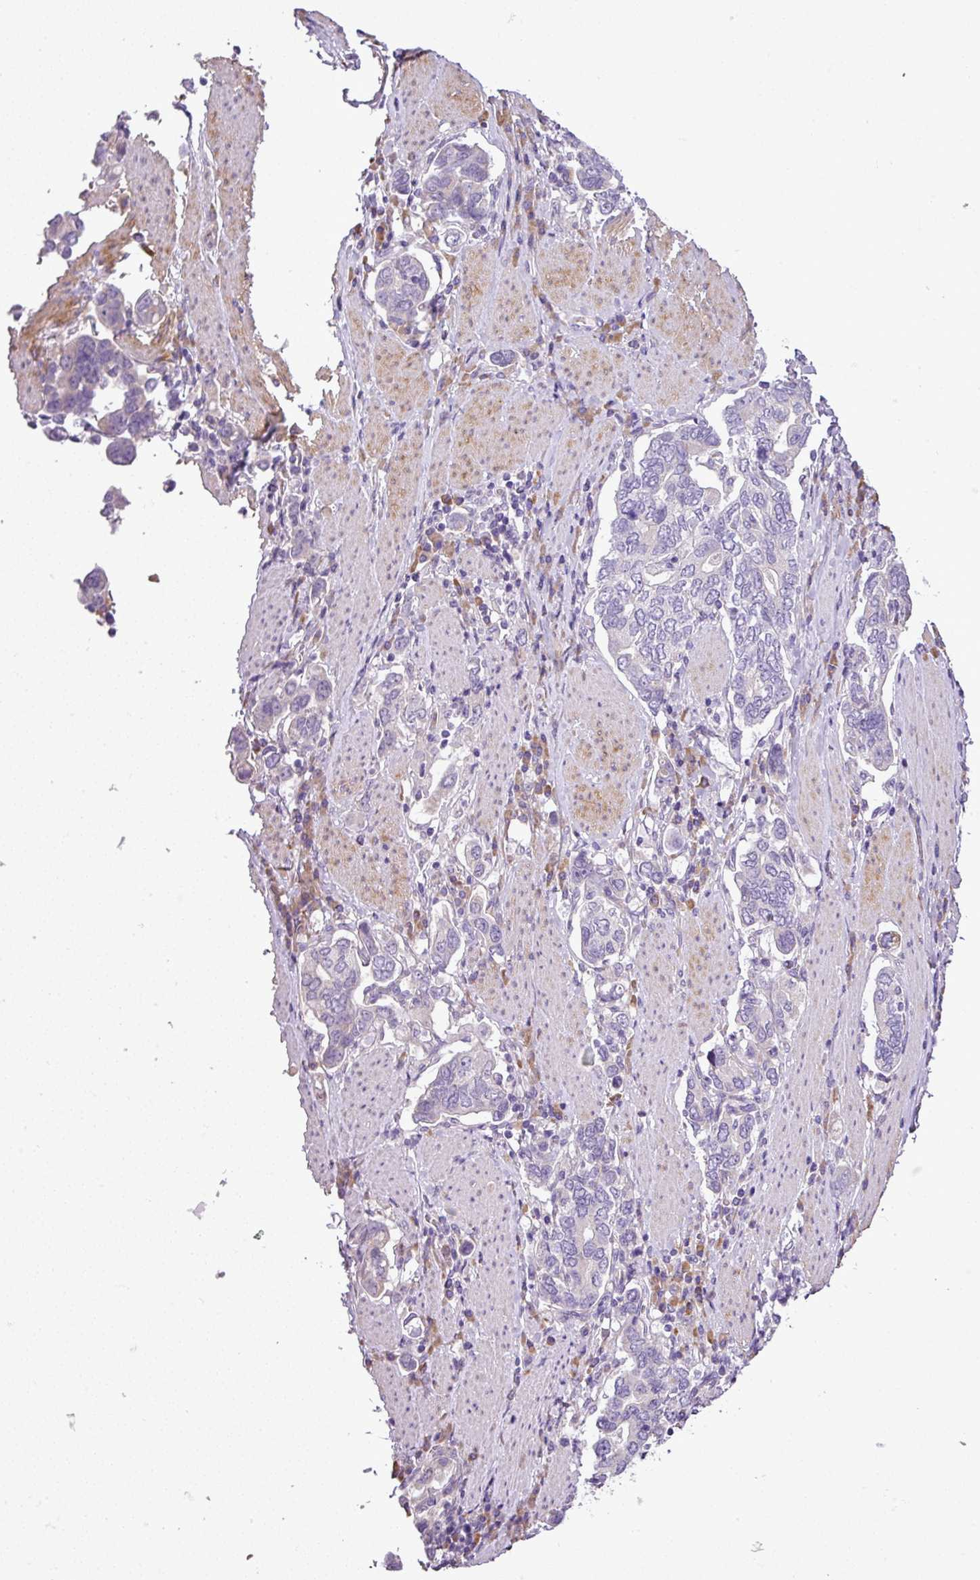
{"staining": {"intensity": "negative", "quantity": "none", "location": "none"}, "tissue": "stomach cancer", "cell_type": "Tumor cells", "image_type": "cancer", "snomed": [{"axis": "morphology", "description": "Adenocarcinoma, NOS"}, {"axis": "topography", "description": "Stomach, upper"}, {"axis": "topography", "description": "Stomach"}], "caption": "Immunohistochemical staining of human stomach adenocarcinoma shows no significant staining in tumor cells.", "gene": "MOCS3", "patient": {"sex": "male", "age": 62}}